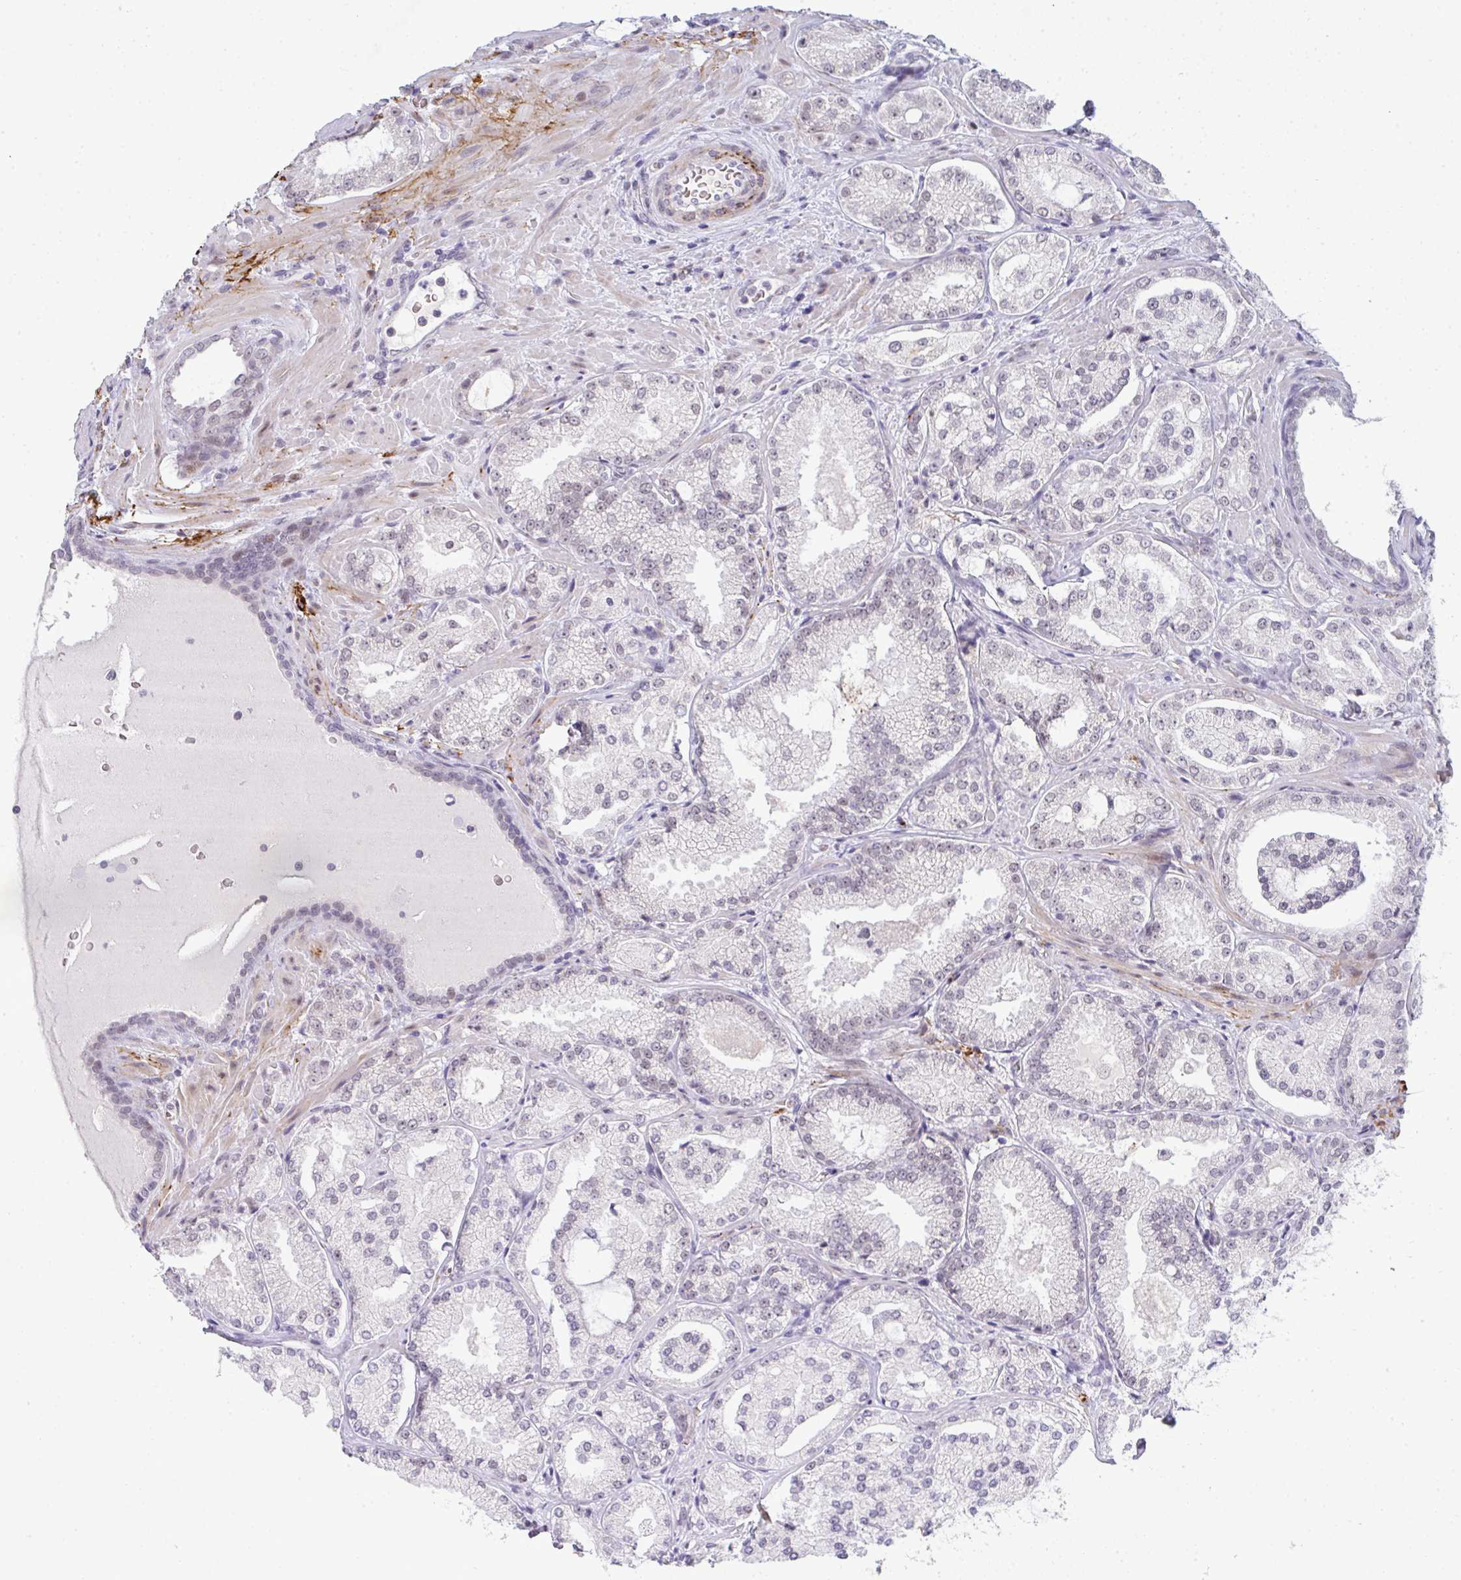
{"staining": {"intensity": "negative", "quantity": "none", "location": "none"}, "tissue": "prostate cancer", "cell_type": "Tumor cells", "image_type": "cancer", "snomed": [{"axis": "morphology", "description": "Adenocarcinoma, High grade"}, {"axis": "topography", "description": "Prostate"}], "caption": "This is a micrograph of immunohistochemistry staining of high-grade adenocarcinoma (prostate), which shows no staining in tumor cells.", "gene": "TNMD", "patient": {"sex": "male", "age": 73}}